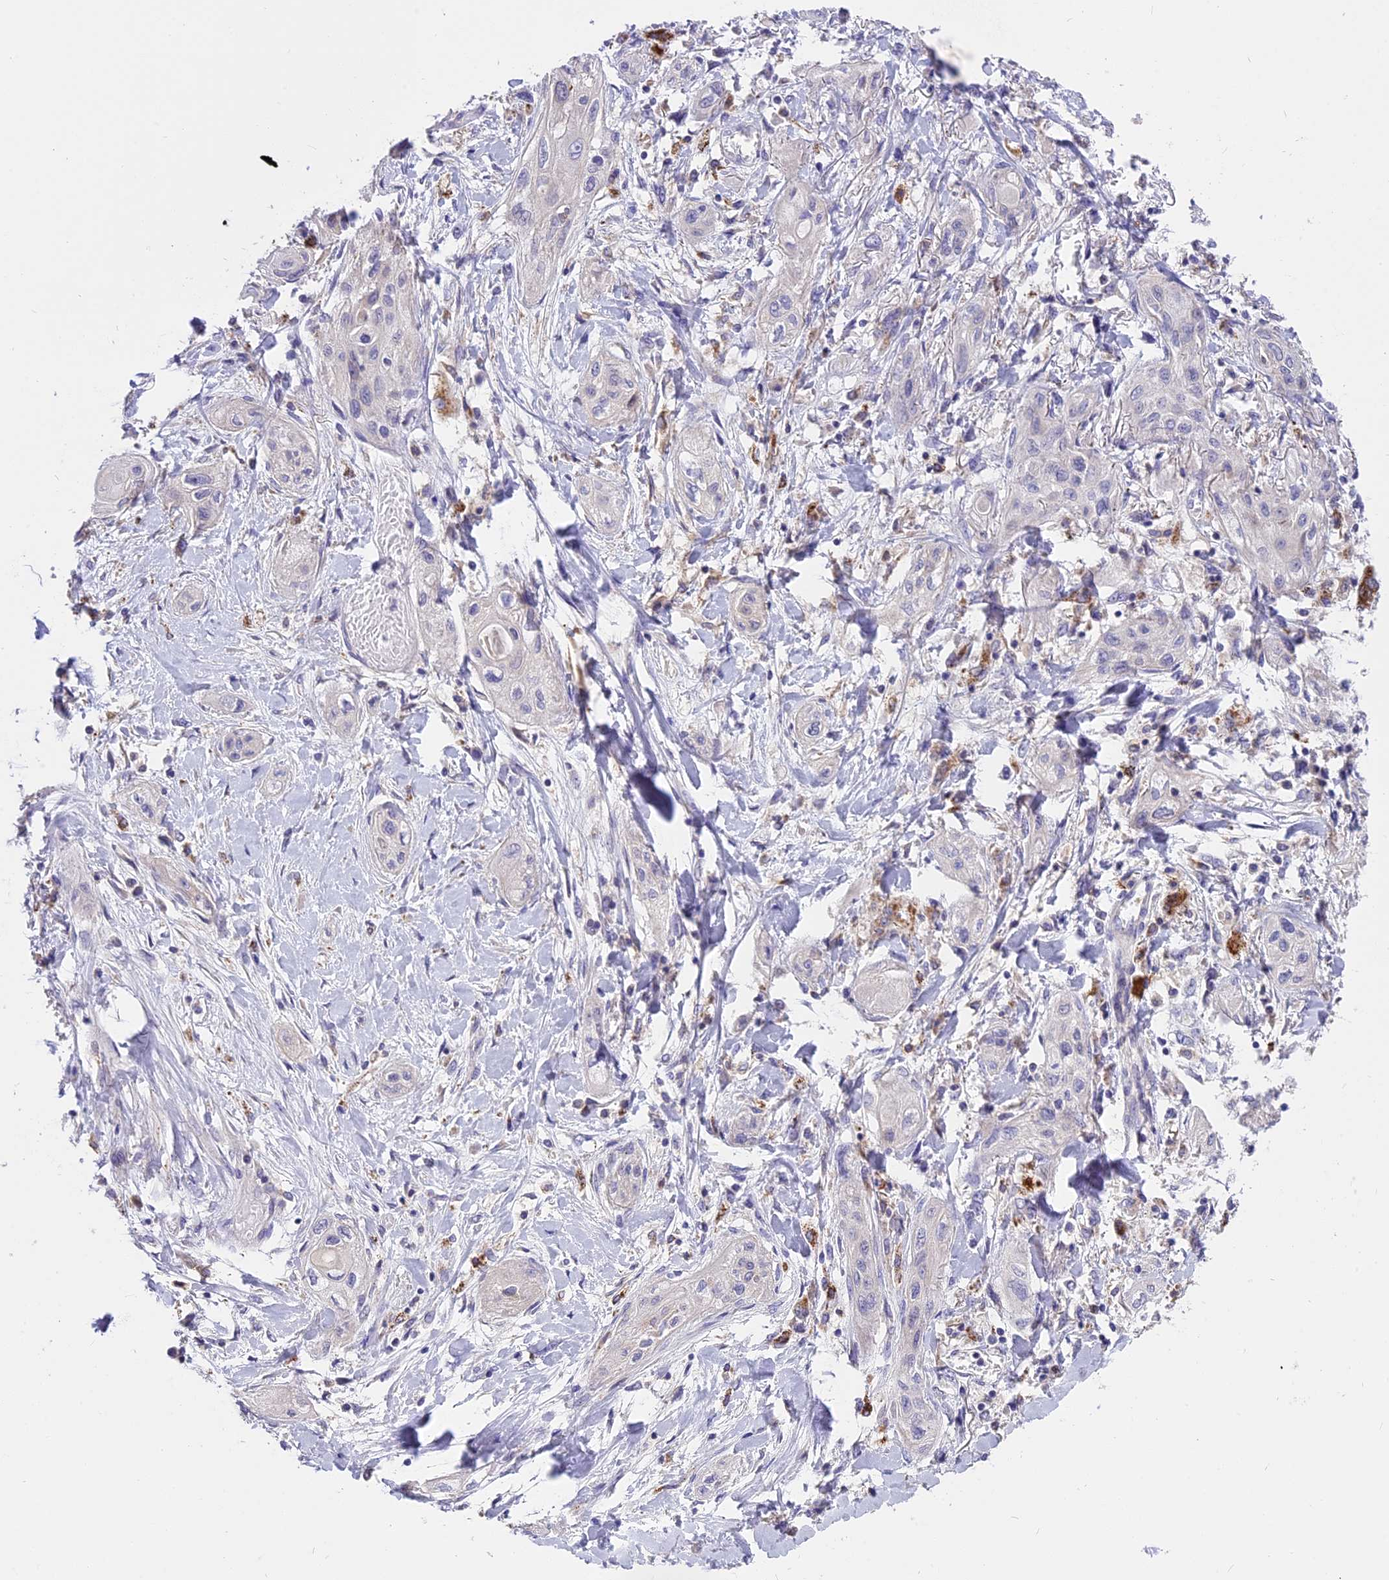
{"staining": {"intensity": "negative", "quantity": "none", "location": "none"}, "tissue": "lung cancer", "cell_type": "Tumor cells", "image_type": "cancer", "snomed": [{"axis": "morphology", "description": "Squamous cell carcinoma, NOS"}, {"axis": "topography", "description": "Lung"}], "caption": "Immunohistochemical staining of human lung cancer shows no significant expression in tumor cells.", "gene": "LYPD6", "patient": {"sex": "female", "age": 47}}